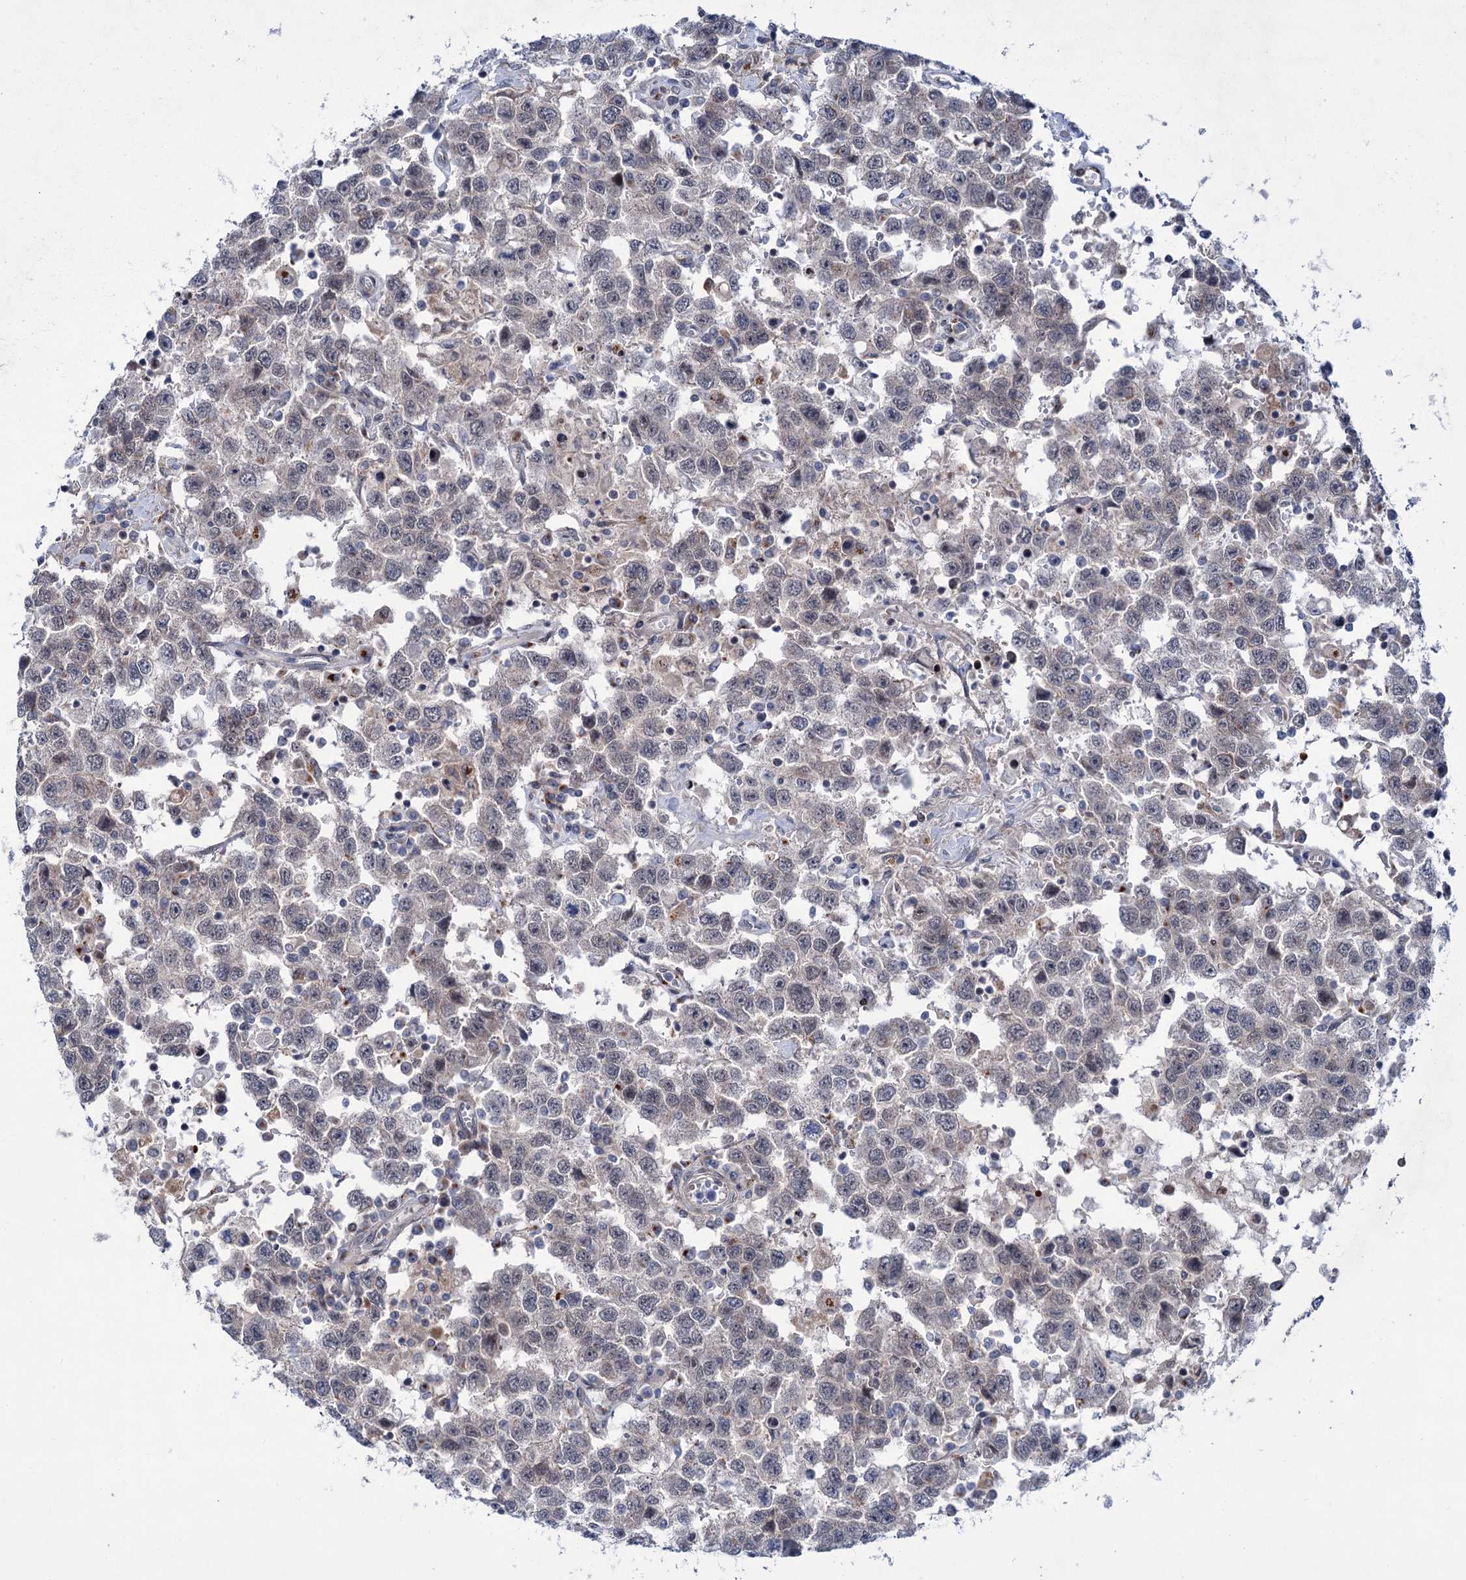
{"staining": {"intensity": "negative", "quantity": "none", "location": "none"}, "tissue": "testis cancer", "cell_type": "Tumor cells", "image_type": "cancer", "snomed": [{"axis": "morphology", "description": "Seminoma, NOS"}, {"axis": "topography", "description": "Testis"}], "caption": "This is a histopathology image of IHC staining of seminoma (testis), which shows no expression in tumor cells. The staining was performed using DAB to visualize the protein expression in brown, while the nuclei were stained in blue with hematoxylin (Magnification: 20x).", "gene": "ELP4", "patient": {"sex": "male", "age": 41}}